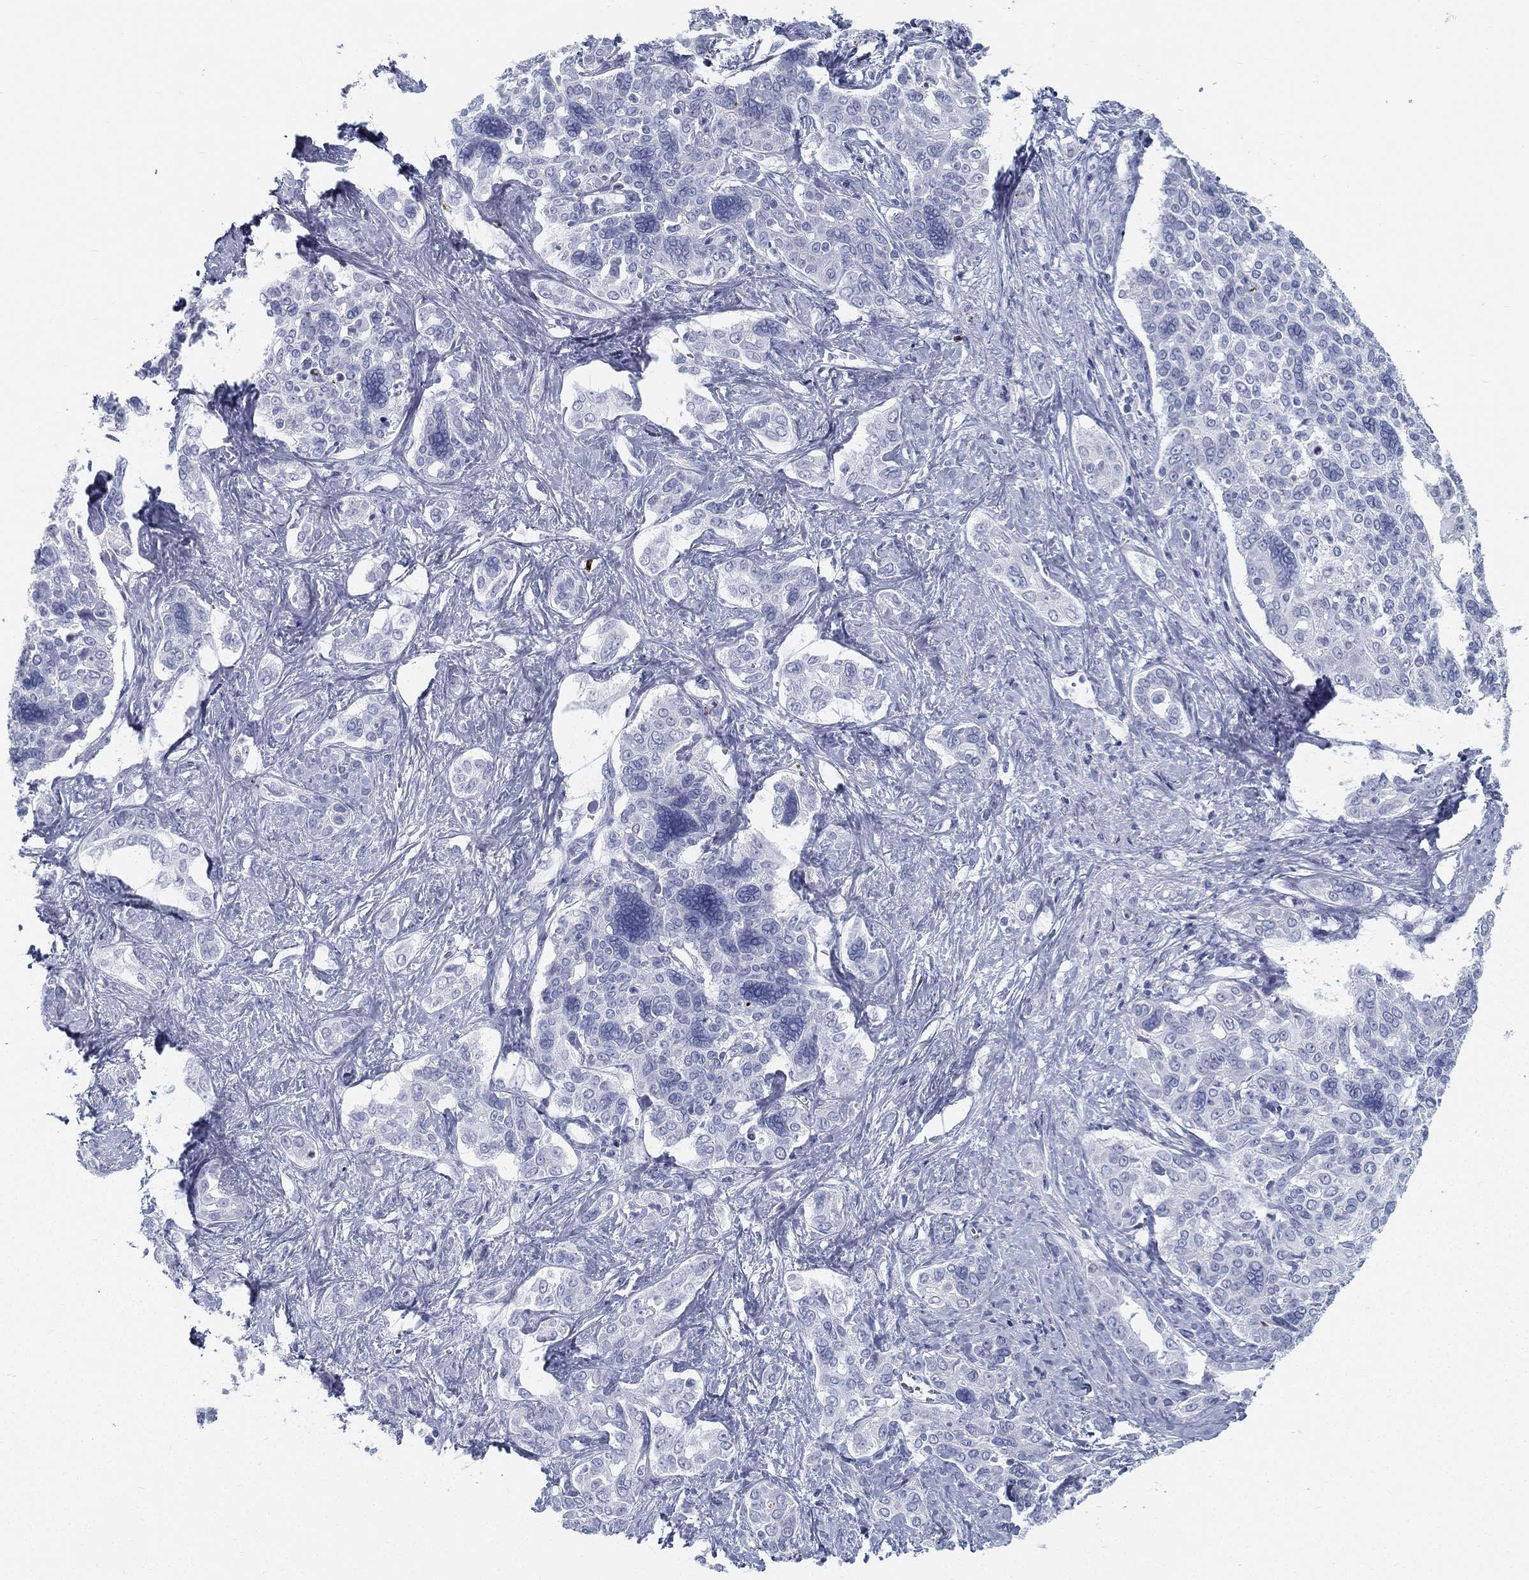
{"staining": {"intensity": "negative", "quantity": "none", "location": "none"}, "tissue": "liver cancer", "cell_type": "Tumor cells", "image_type": "cancer", "snomed": [{"axis": "morphology", "description": "Cholangiocarcinoma"}, {"axis": "topography", "description": "Liver"}], "caption": "IHC of human cholangiocarcinoma (liver) reveals no staining in tumor cells.", "gene": "SPPL2C", "patient": {"sex": "female", "age": 47}}